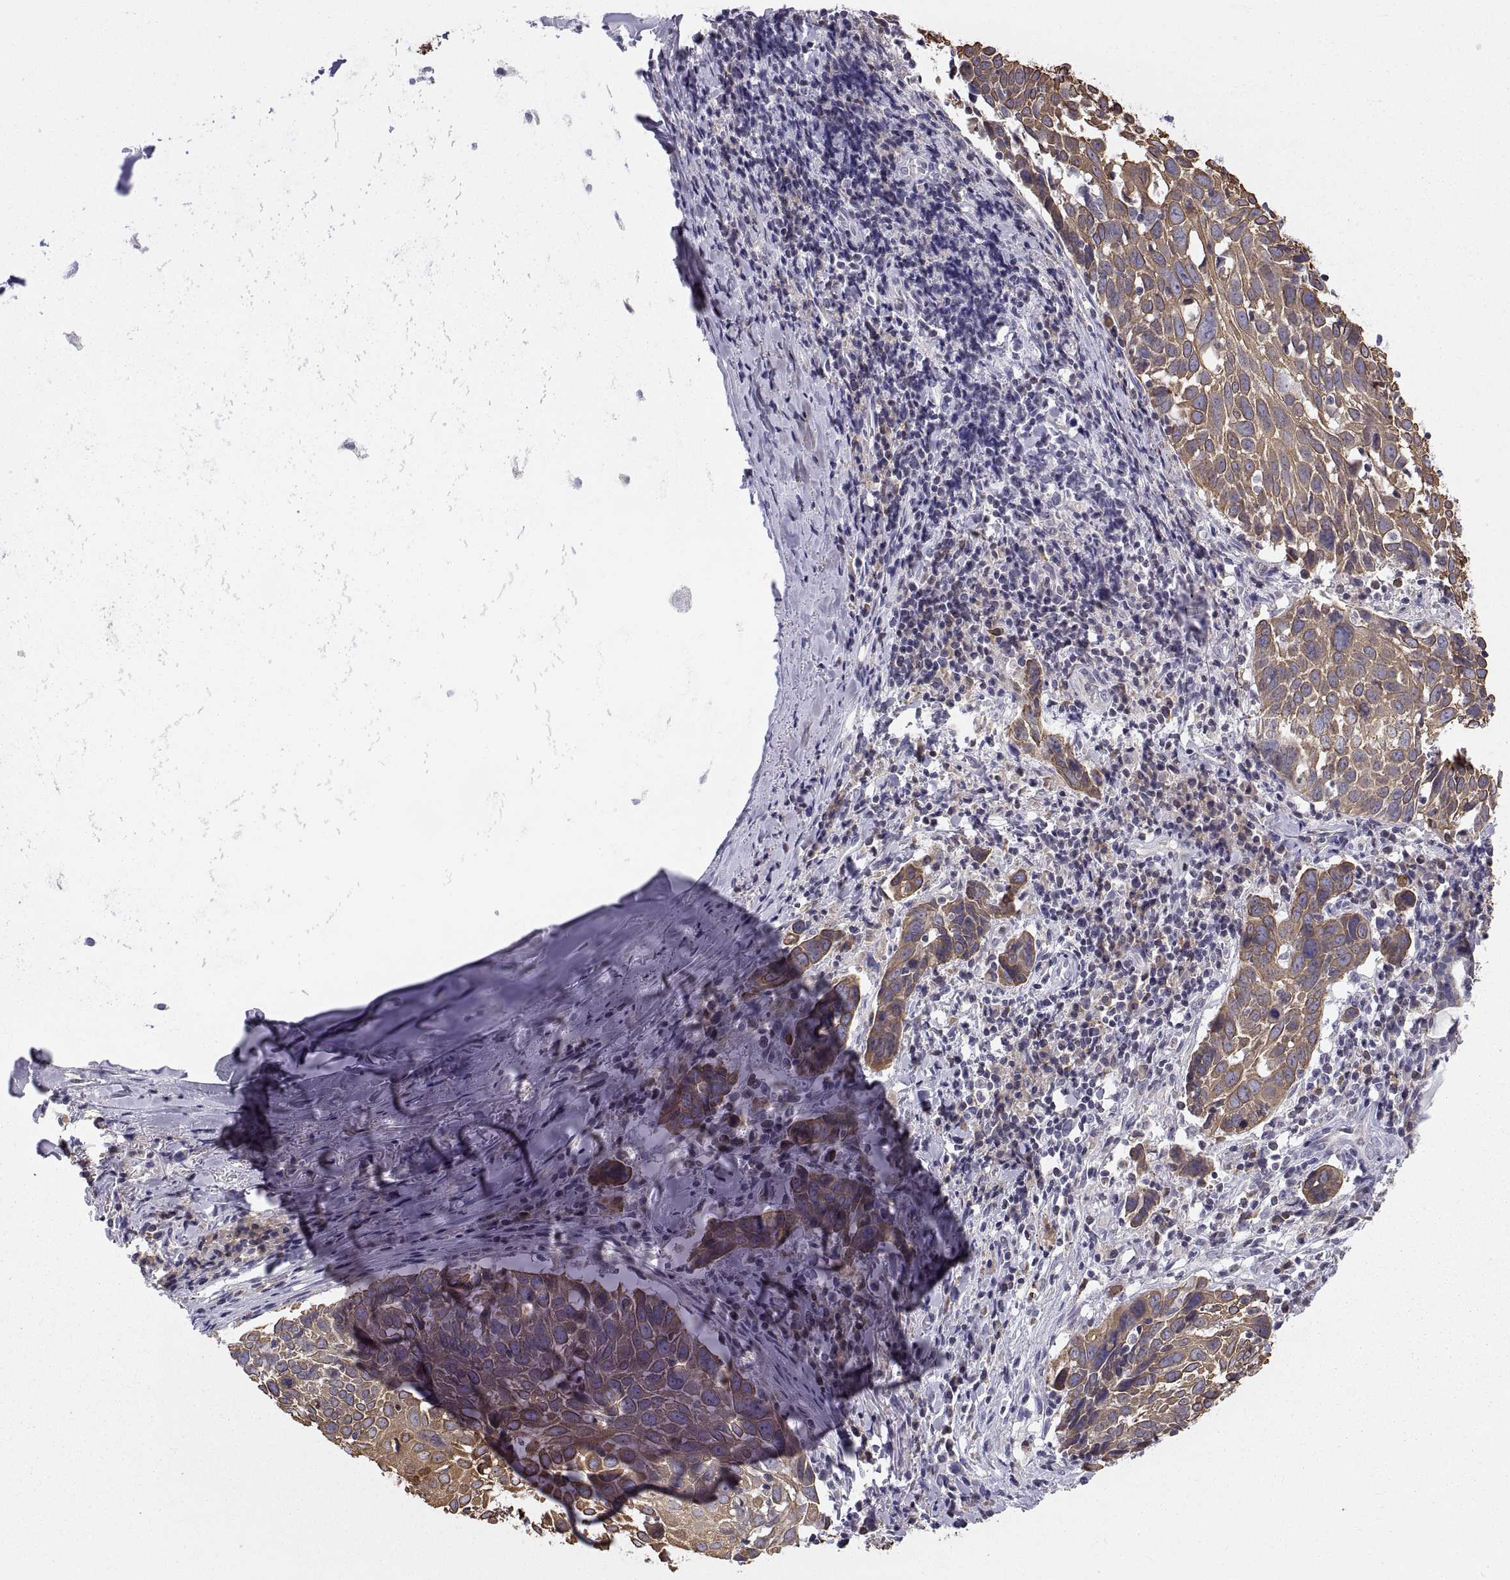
{"staining": {"intensity": "moderate", "quantity": ">75%", "location": "cytoplasmic/membranous"}, "tissue": "lung cancer", "cell_type": "Tumor cells", "image_type": "cancer", "snomed": [{"axis": "morphology", "description": "Squamous cell carcinoma, NOS"}, {"axis": "topography", "description": "Lung"}], "caption": "Protein staining displays moderate cytoplasmic/membranous expression in approximately >75% of tumor cells in lung squamous cell carcinoma.", "gene": "ERO1A", "patient": {"sex": "male", "age": 57}}